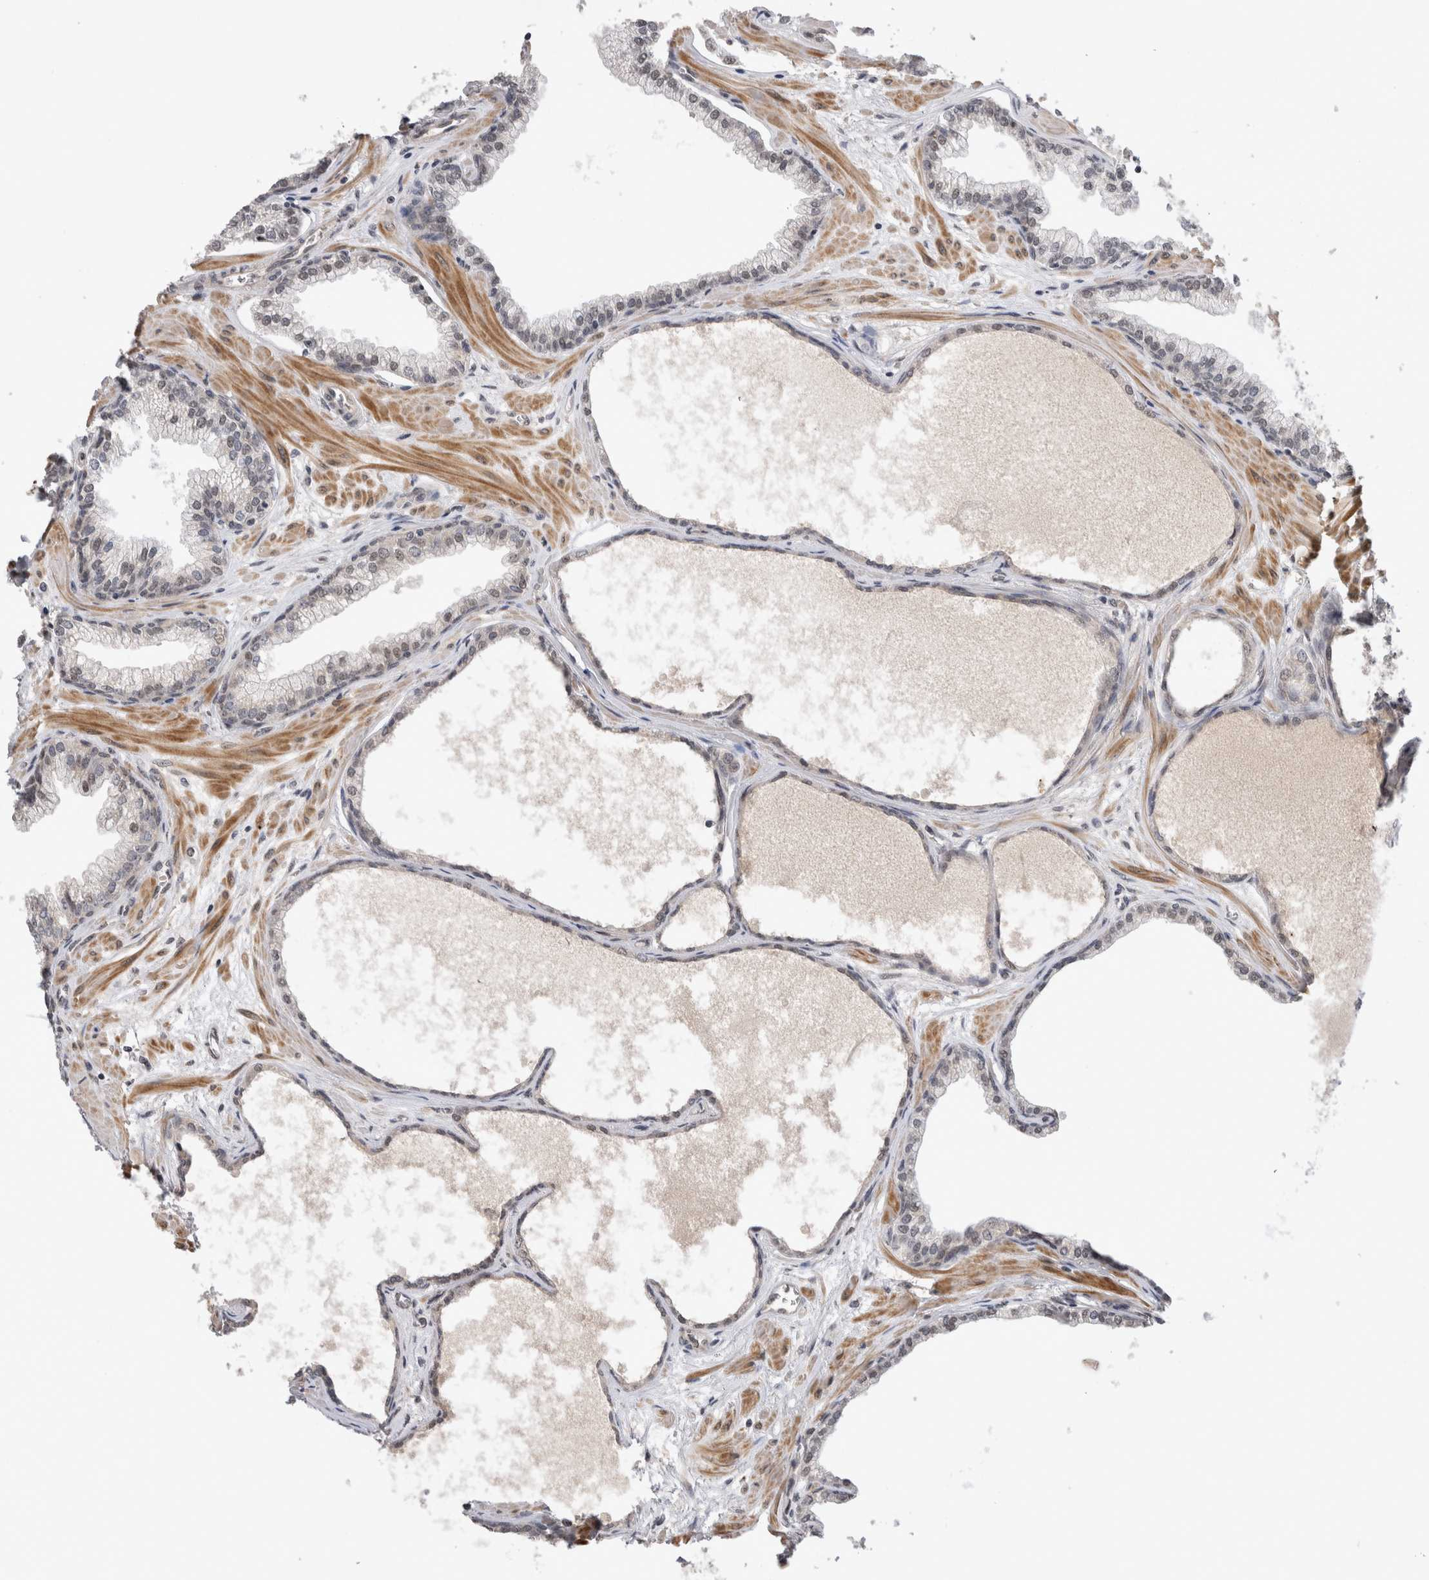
{"staining": {"intensity": "strong", "quantity": "<25%", "location": "nuclear"}, "tissue": "prostate", "cell_type": "Glandular cells", "image_type": "normal", "snomed": [{"axis": "morphology", "description": "Normal tissue, NOS"}, {"axis": "morphology", "description": "Urothelial carcinoma, Low grade"}, {"axis": "topography", "description": "Urinary bladder"}, {"axis": "topography", "description": "Prostate"}], "caption": "Glandular cells display strong nuclear staining in about <25% of cells in benign prostate.", "gene": "TMEM65", "patient": {"sex": "male", "age": 60}}